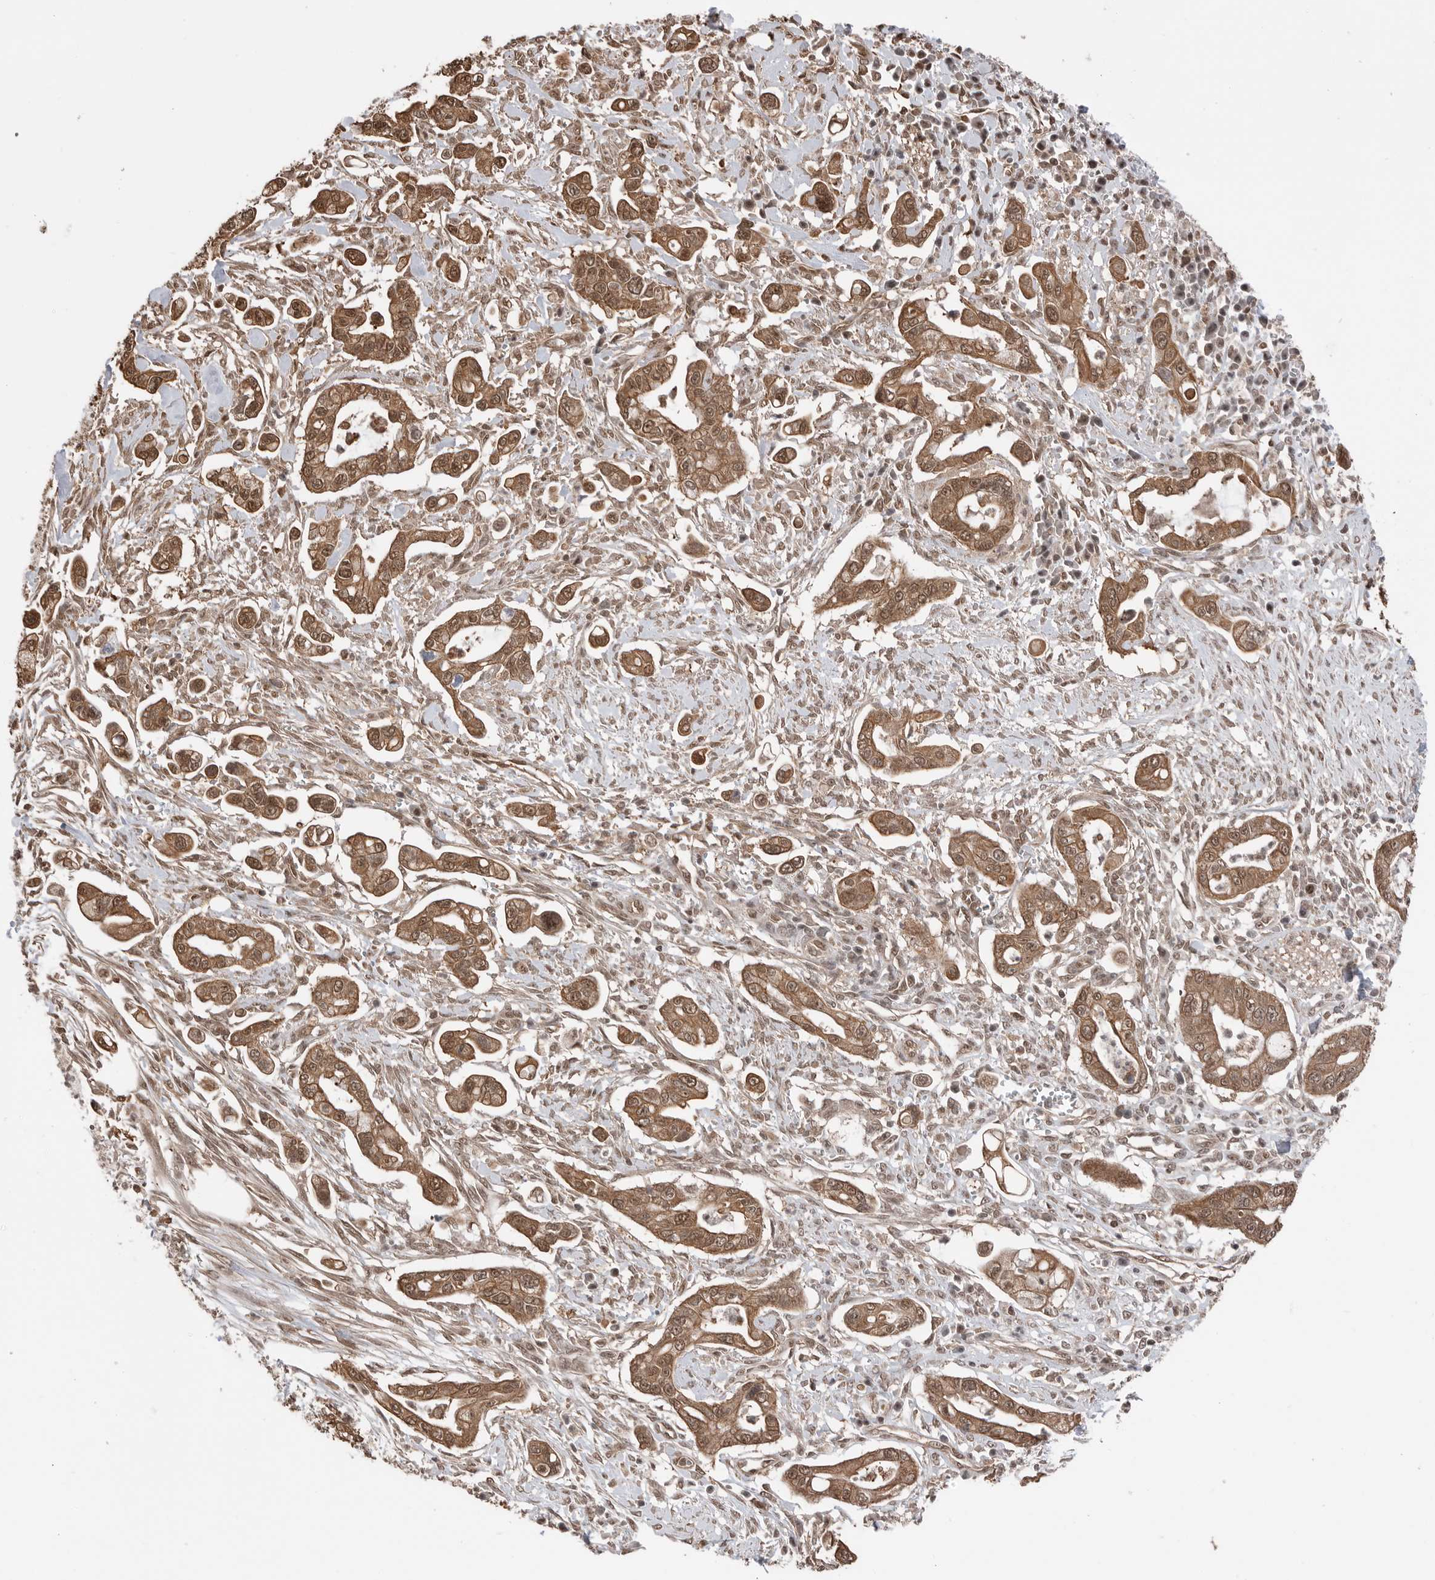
{"staining": {"intensity": "moderate", "quantity": ">75%", "location": "cytoplasmic/membranous,nuclear"}, "tissue": "pancreatic cancer", "cell_type": "Tumor cells", "image_type": "cancer", "snomed": [{"axis": "morphology", "description": "Adenocarcinoma, NOS"}, {"axis": "topography", "description": "Pancreas"}], "caption": "Adenocarcinoma (pancreatic) stained for a protein displays moderate cytoplasmic/membranous and nuclear positivity in tumor cells.", "gene": "PEAK1", "patient": {"sex": "male", "age": 68}}